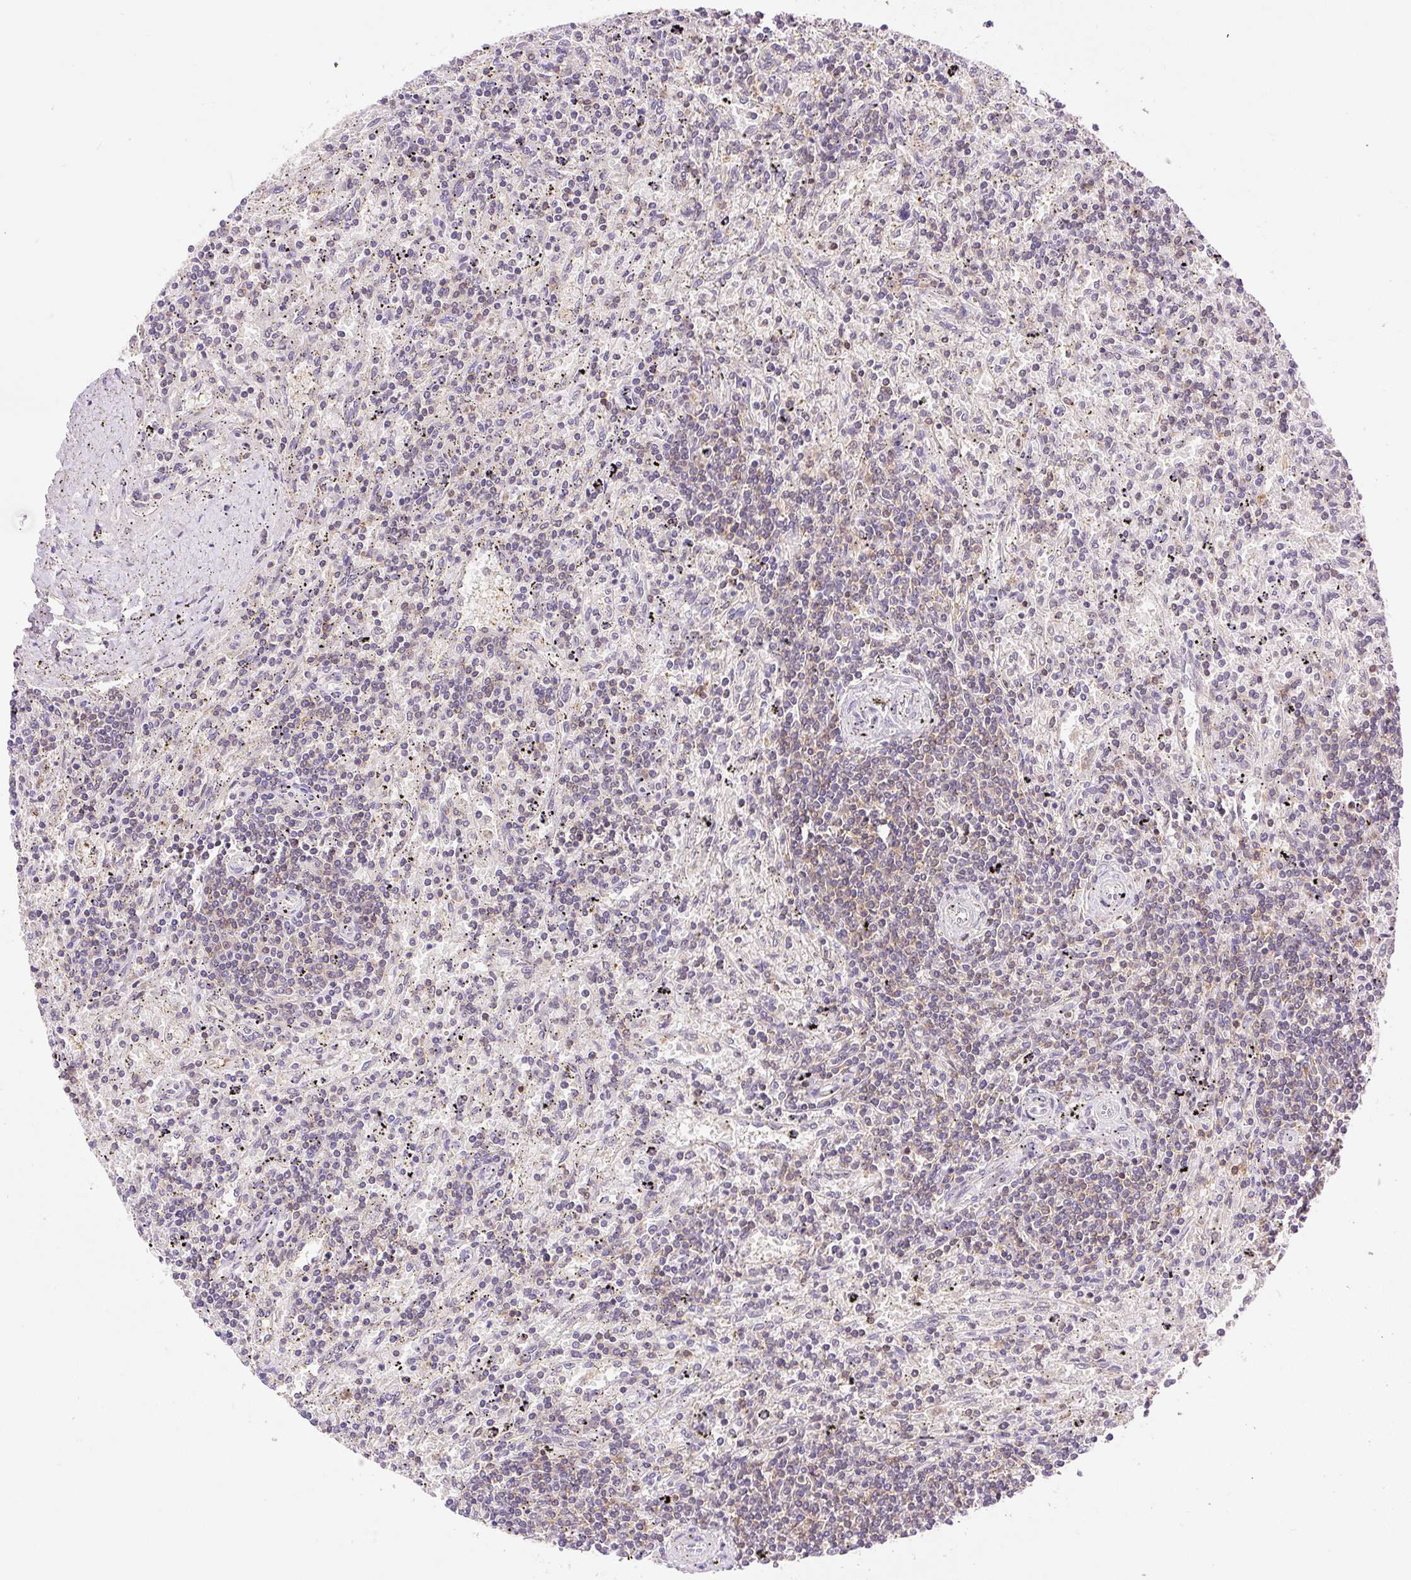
{"staining": {"intensity": "weak", "quantity": "25%-75%", "location": "cytoplasmic/membranous"}, "tissue": "lymphoma", "cell_type": "Tumor cells", "image_type": "cancer", "snomed": [{"axis": "morphology", "description": "Malignant lymphoma, non-Hodgkin's type, Low grade"}, {"axis": "topography", "description": "Spleen"}], "caption": "Immunohistochemistry (DAB) staining of human lymphoma displays weak cytoplasmic/membranous protein positivity in about 25%-75% of tumor cells.", "gene": "CARD11", "patient": {"sex": "male", "age": 76}}